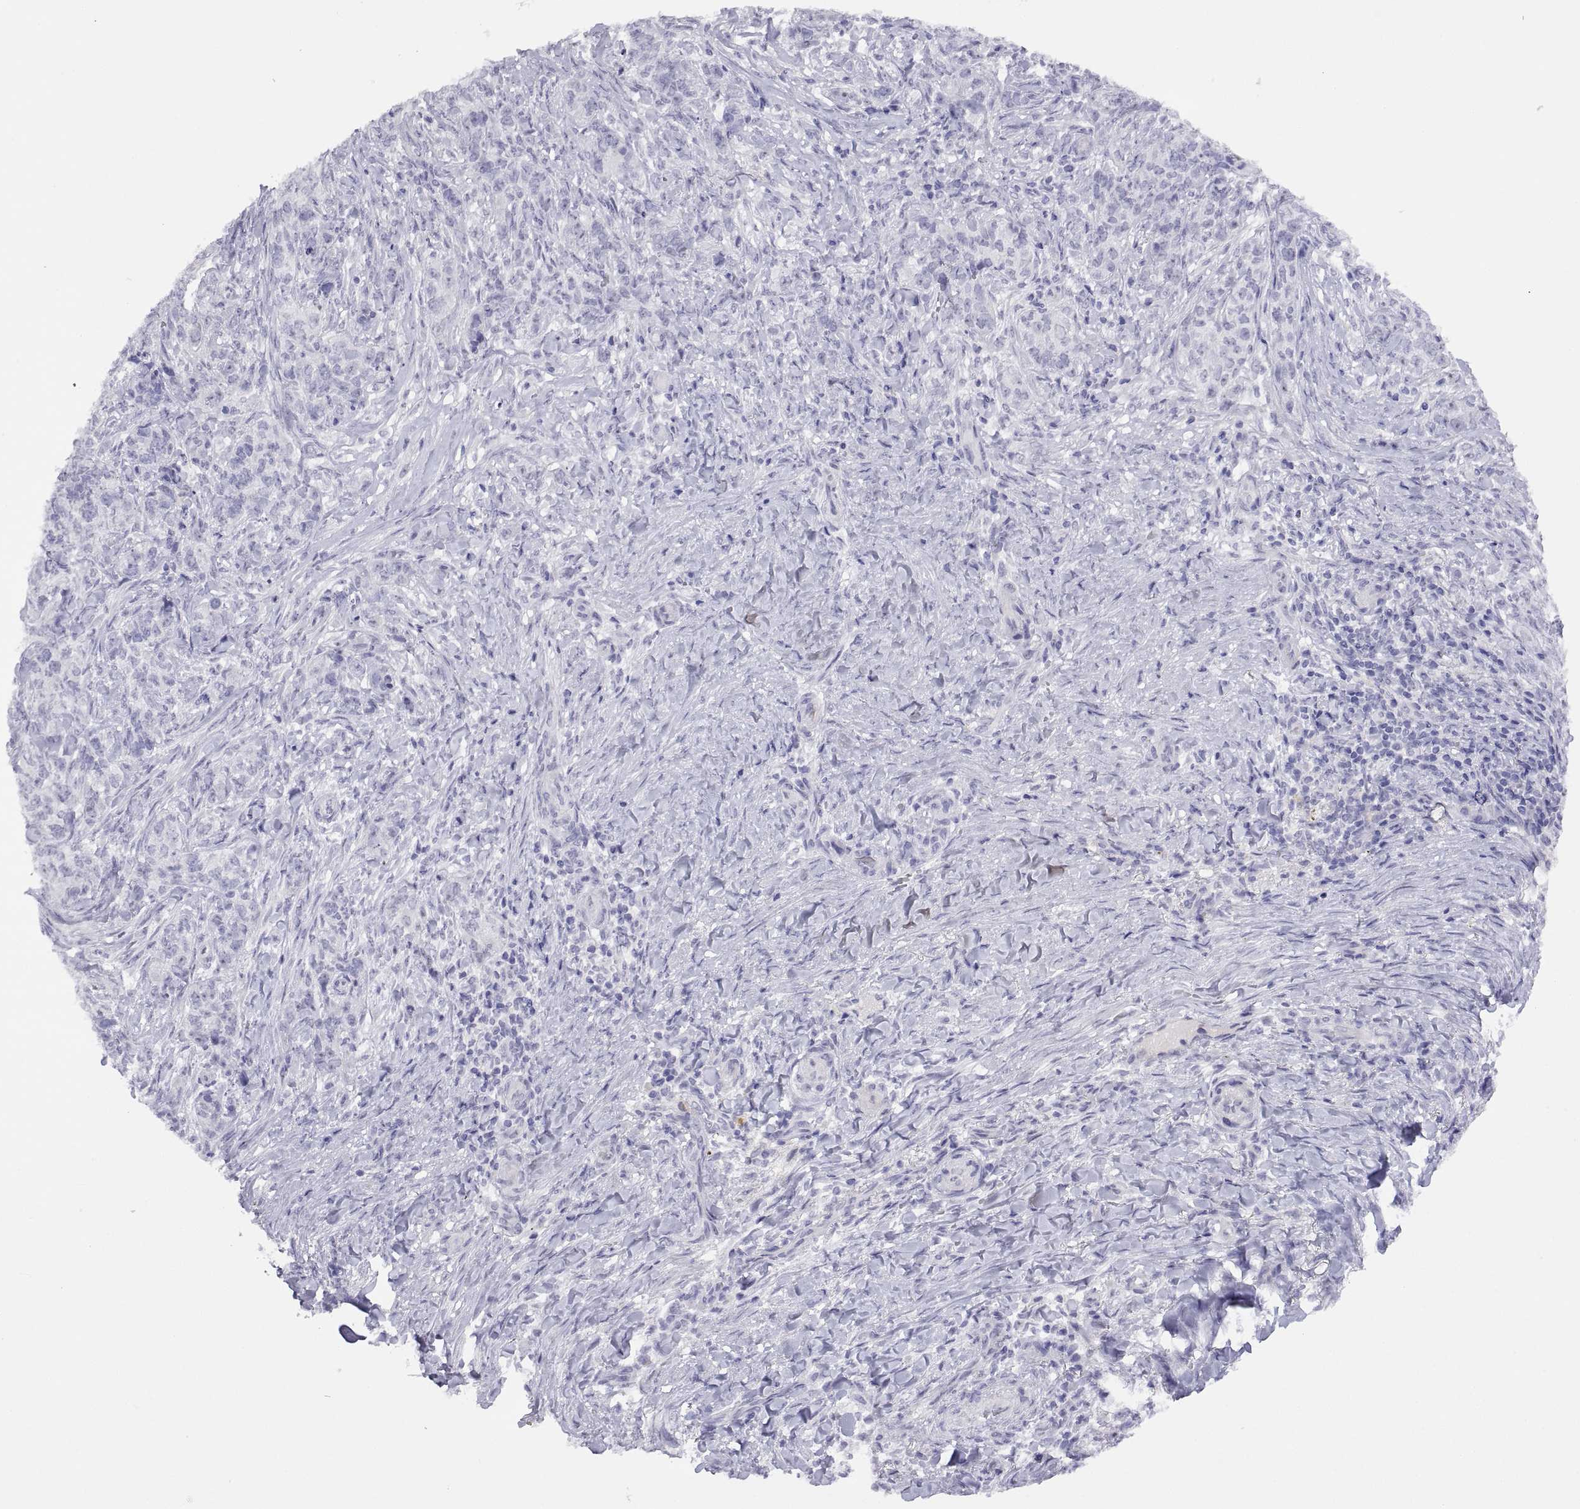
{"staining": {"intensity": "negative", "quantity": "none", "location": "none"}, "tissue": "skin cancer", "cell_type": "Tumor cells", "image_type": "cancer", "snomed": [{"axis": "morphology", "description": "Basal cell carcinoma"}, {"axis": "topography", "description": "Skin"}], "caption": "A histopathology image of skin cancer stained for a protein demonstrates no brown staining in tumor cells. (Brightfield microscopy of DAB immunohistochemistry at high magnification).", "gene": "VSX2", "patient": {"sex": "female", "age": 69}}